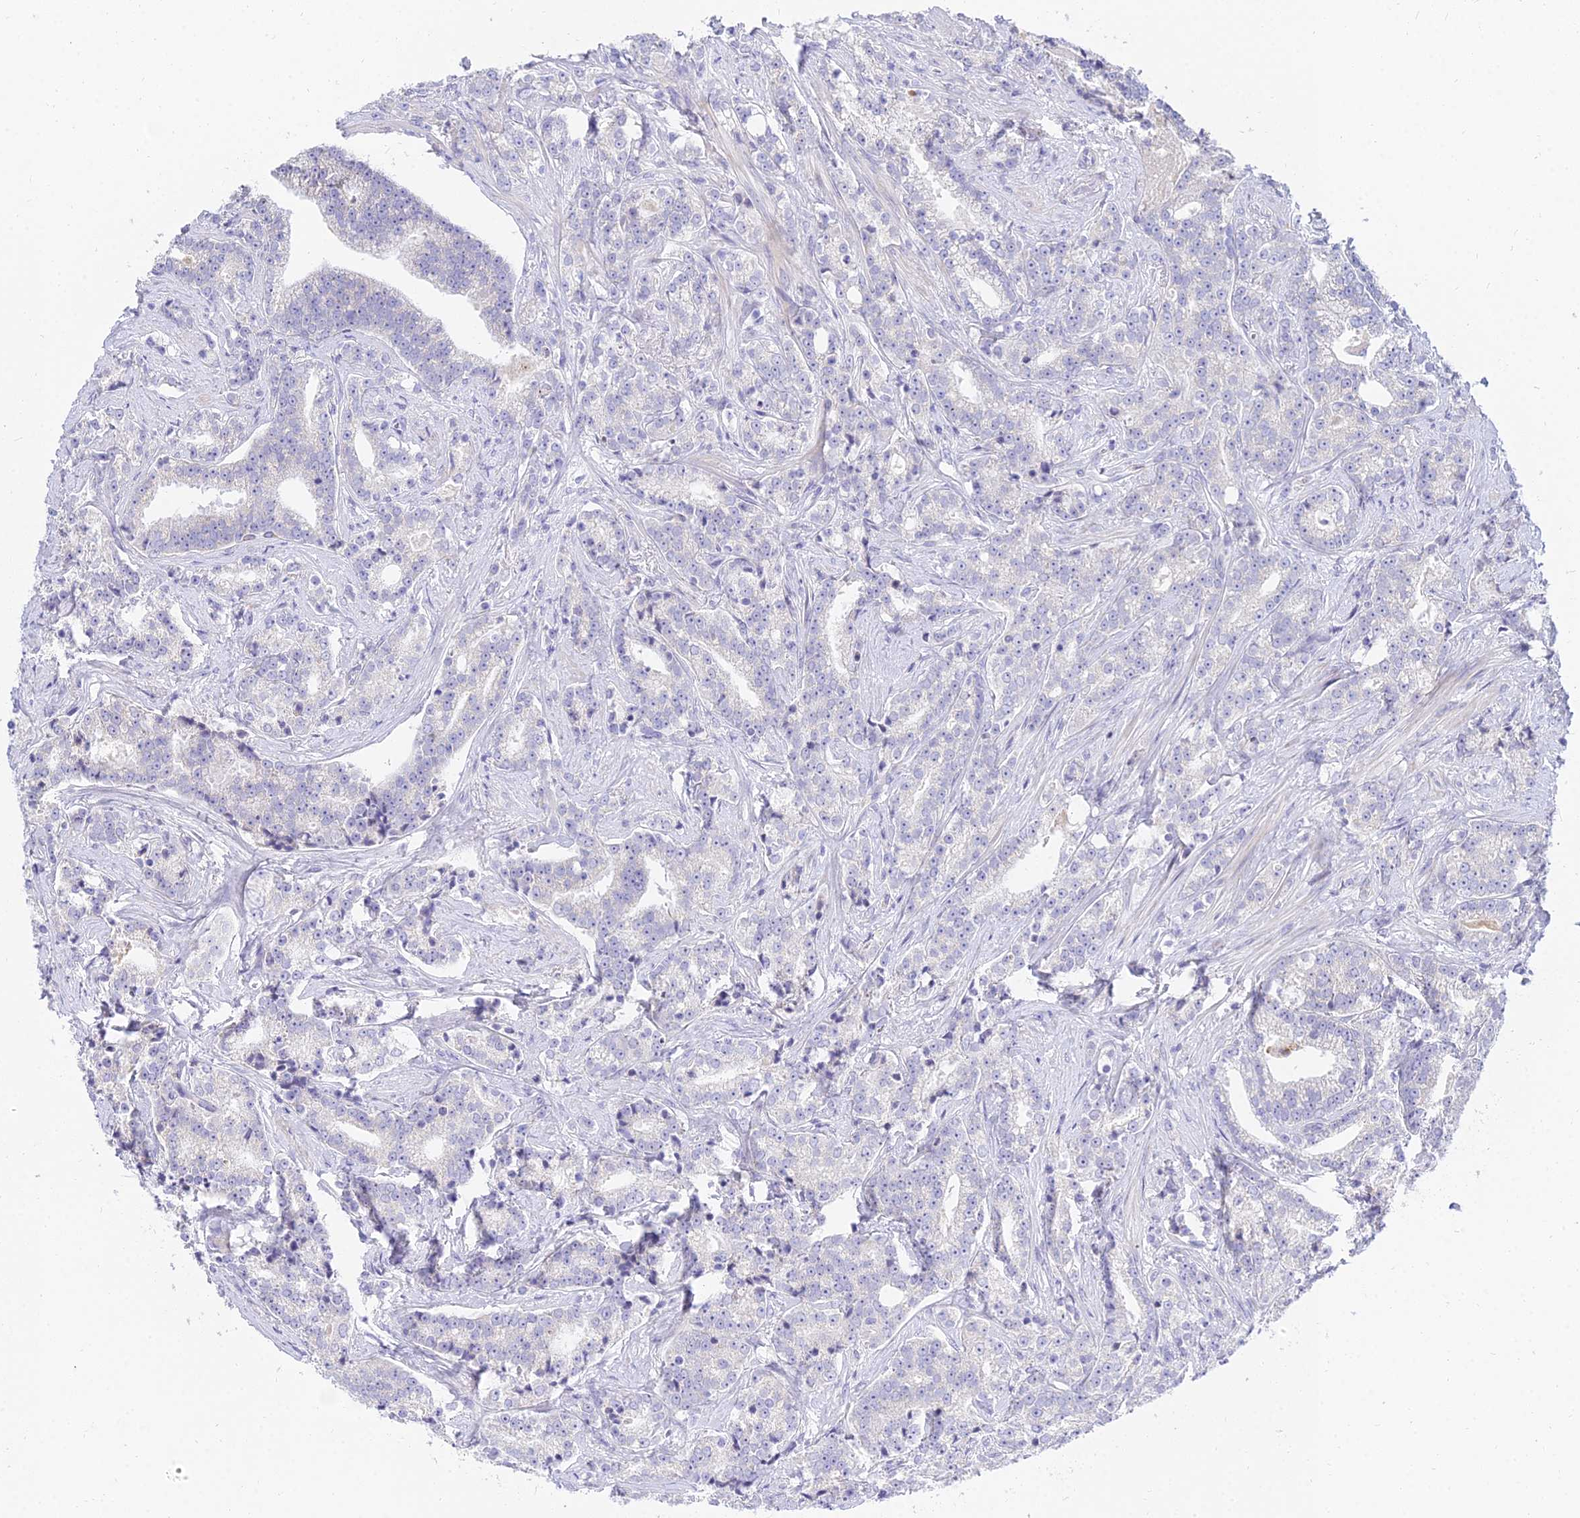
{"staining": {"intensity": "negative", "quantity": "none", "location": "none"}, "tissue": "prostate cancer", "cell_type": "Tumor cells", "image_type": "cancer", "snomed": [{"axis": "morphology", "description": "Adenocarcinoma, High grade"}, {"axis": "topography", "description": "Prostate"}], "caption": "Human prostate high-grade adenocarcinoma stained for a protein using IHC demonstrates no staining in tumor cells.", "gene": "VWC2L", "patient": {"sex": "male", "age": 67}}